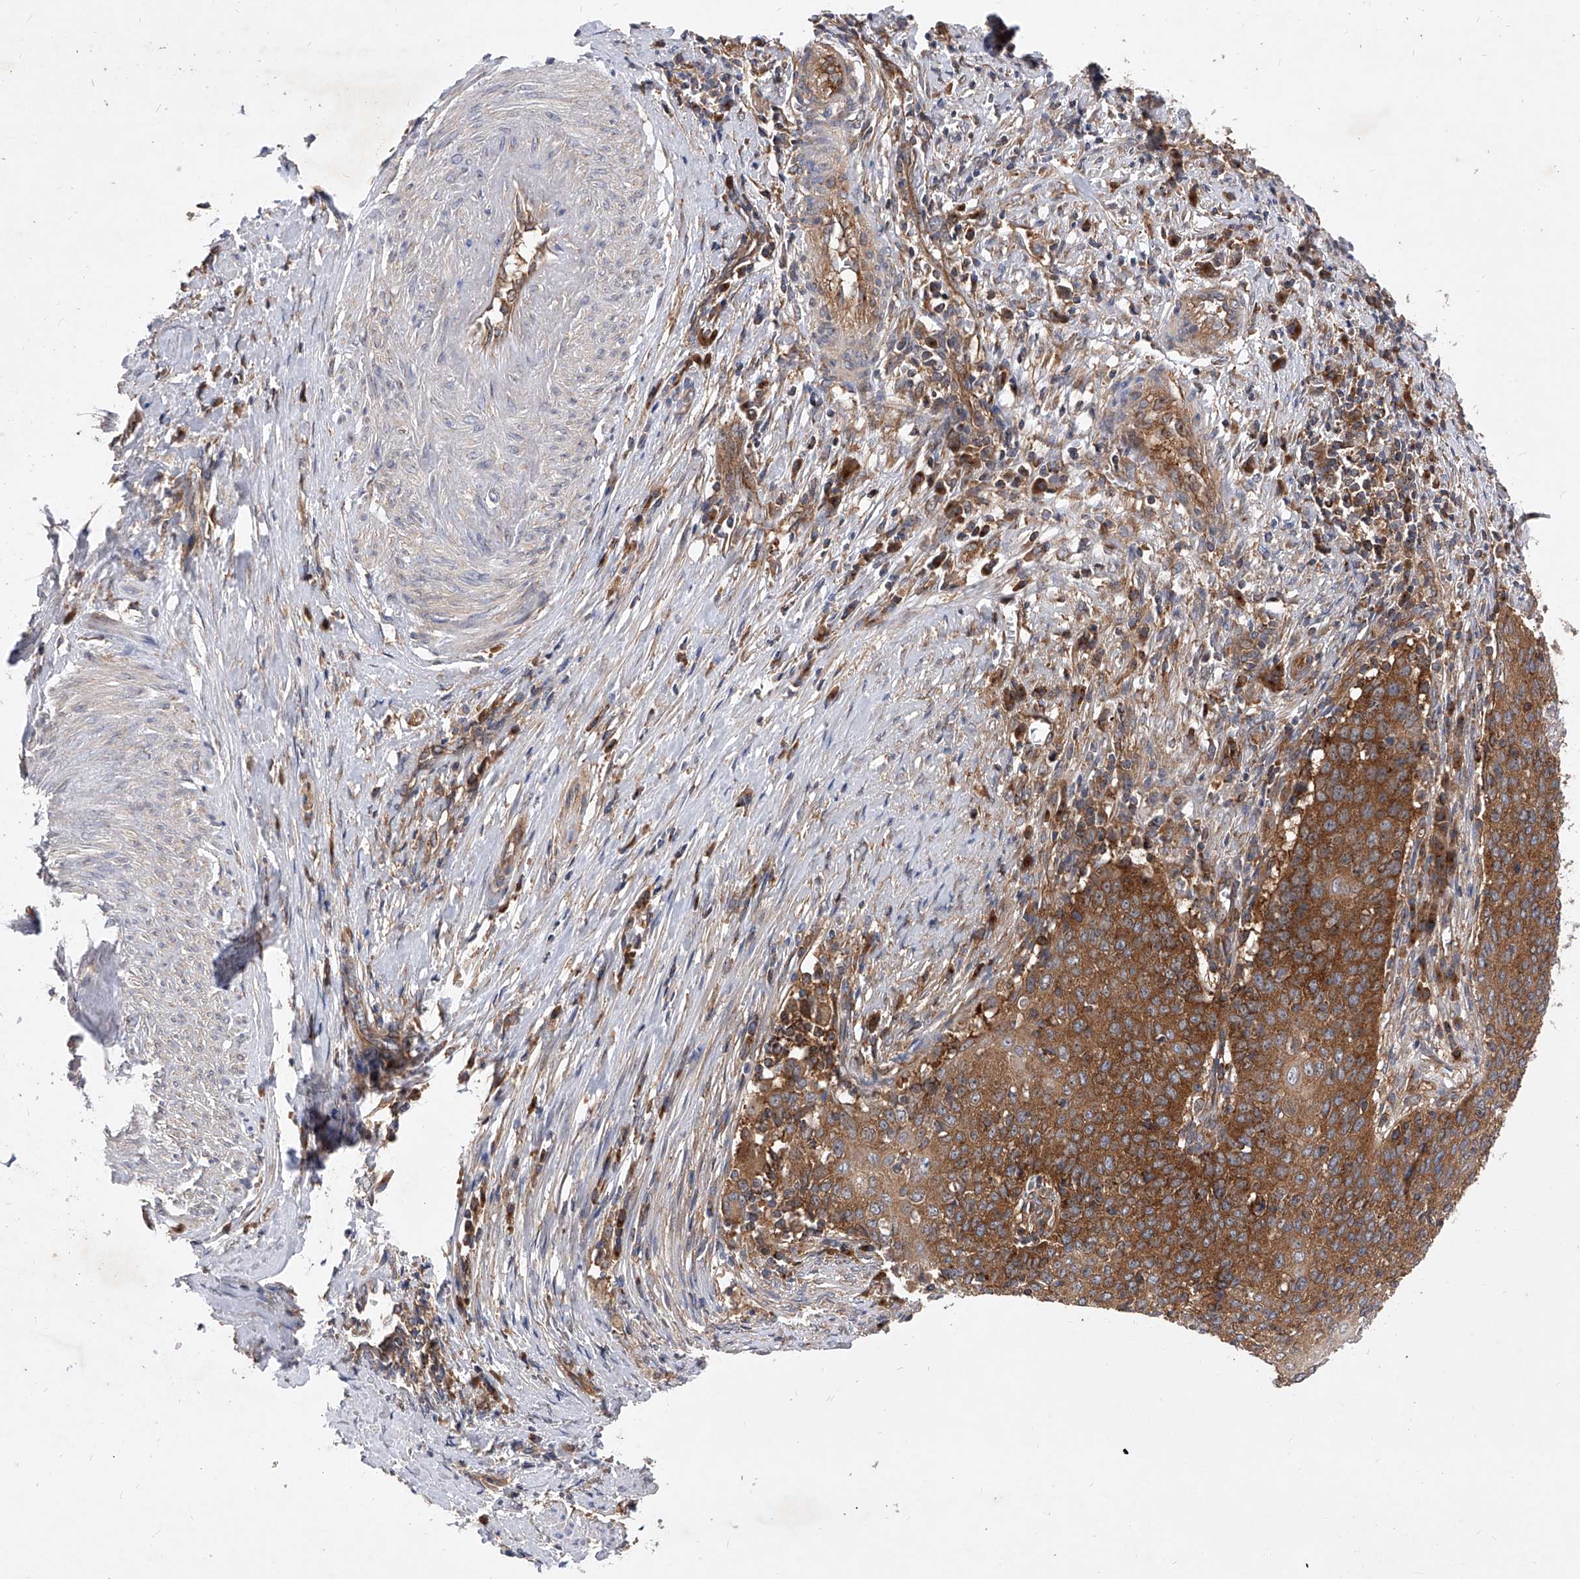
{"staining": {"intensity": "moderate", "quantity": ">75%", "location": "cytoplasmic/membranous"}, "tissue": "cervical cancer", "cell_type": "Tumor cells", "image_type": "cancer", "snomed": [{"axis": "morphology", "description": "Squamous cell carcinoma, NOS"}, {"axis": "topography", "description": "Cervix"}], "caption": "Immunohistochemistry (IHC) histopathology image of human cervical squamous cell carcinoma stained for a protein (brown), which demonstrates medium levels of moderate cytoplasmic/membranous expression in about >75% of tumor cells.", "gene": "CFAP410", "patient": {"sex": "female", "age": 39}}